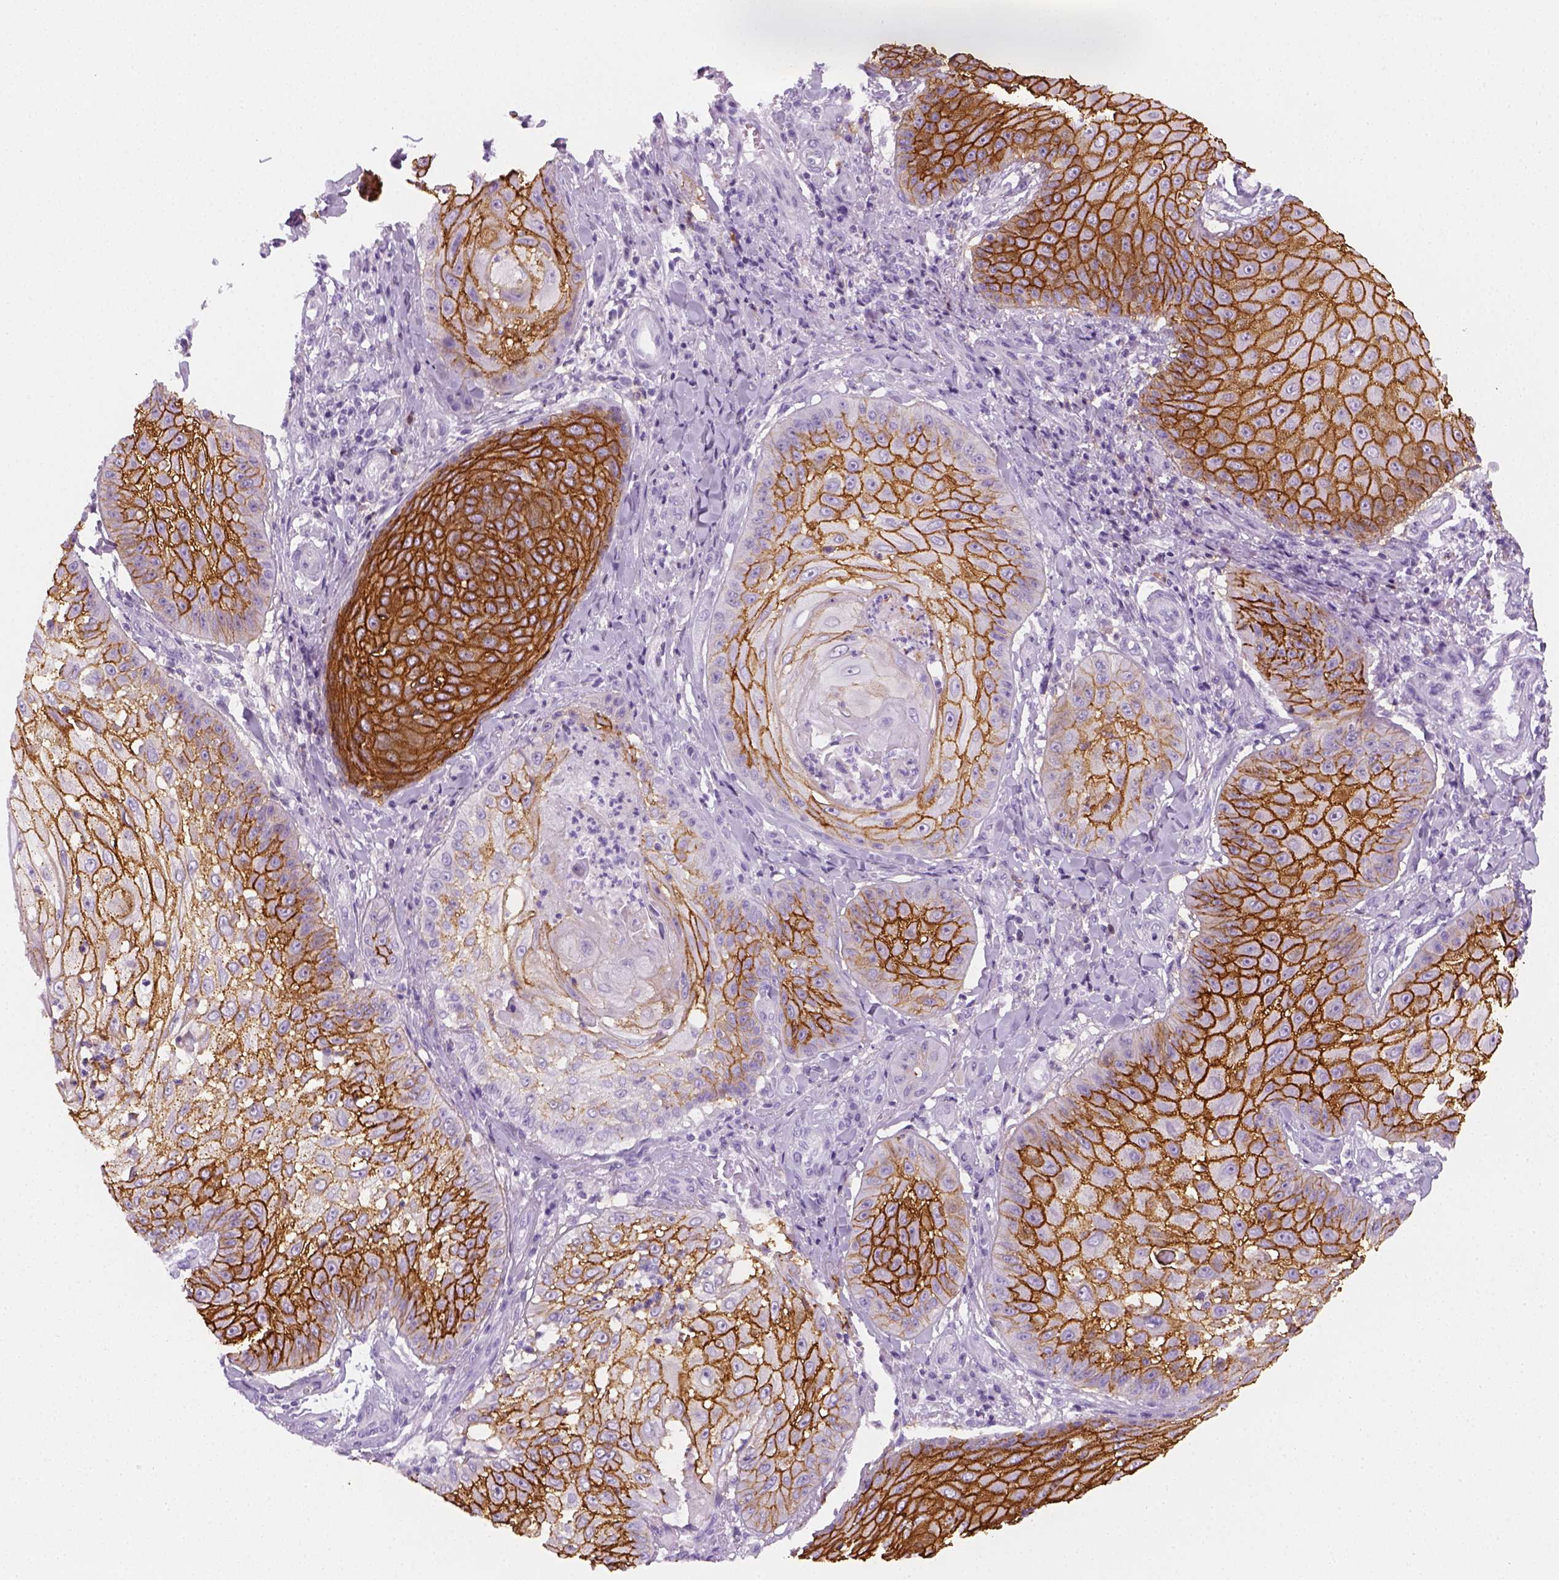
{"staining": {"intensity": "strong", "quantity": ">75%", "location": "cytoplasmic/membranous"}, "tissue": "skin cancer", "cell_type": "Tumor cells", "image_type": "cancer", "snomed": [{"axis": "morphology", "description": "Squamous cell carcinoma, NOS"}, {"axis": "topography", "description": "Skin"}], "caption": "Protein expression by IHC demonstrates strong cytoplasmic/membranous positivity in about >75% of tumor cells in skin cancer. Immunohistochemistry (ihc) stains the protein of interest in brown and the nuclei are stained blue.", "gene": "AQP3", "patient": {"sex": "male", "age": 70}}